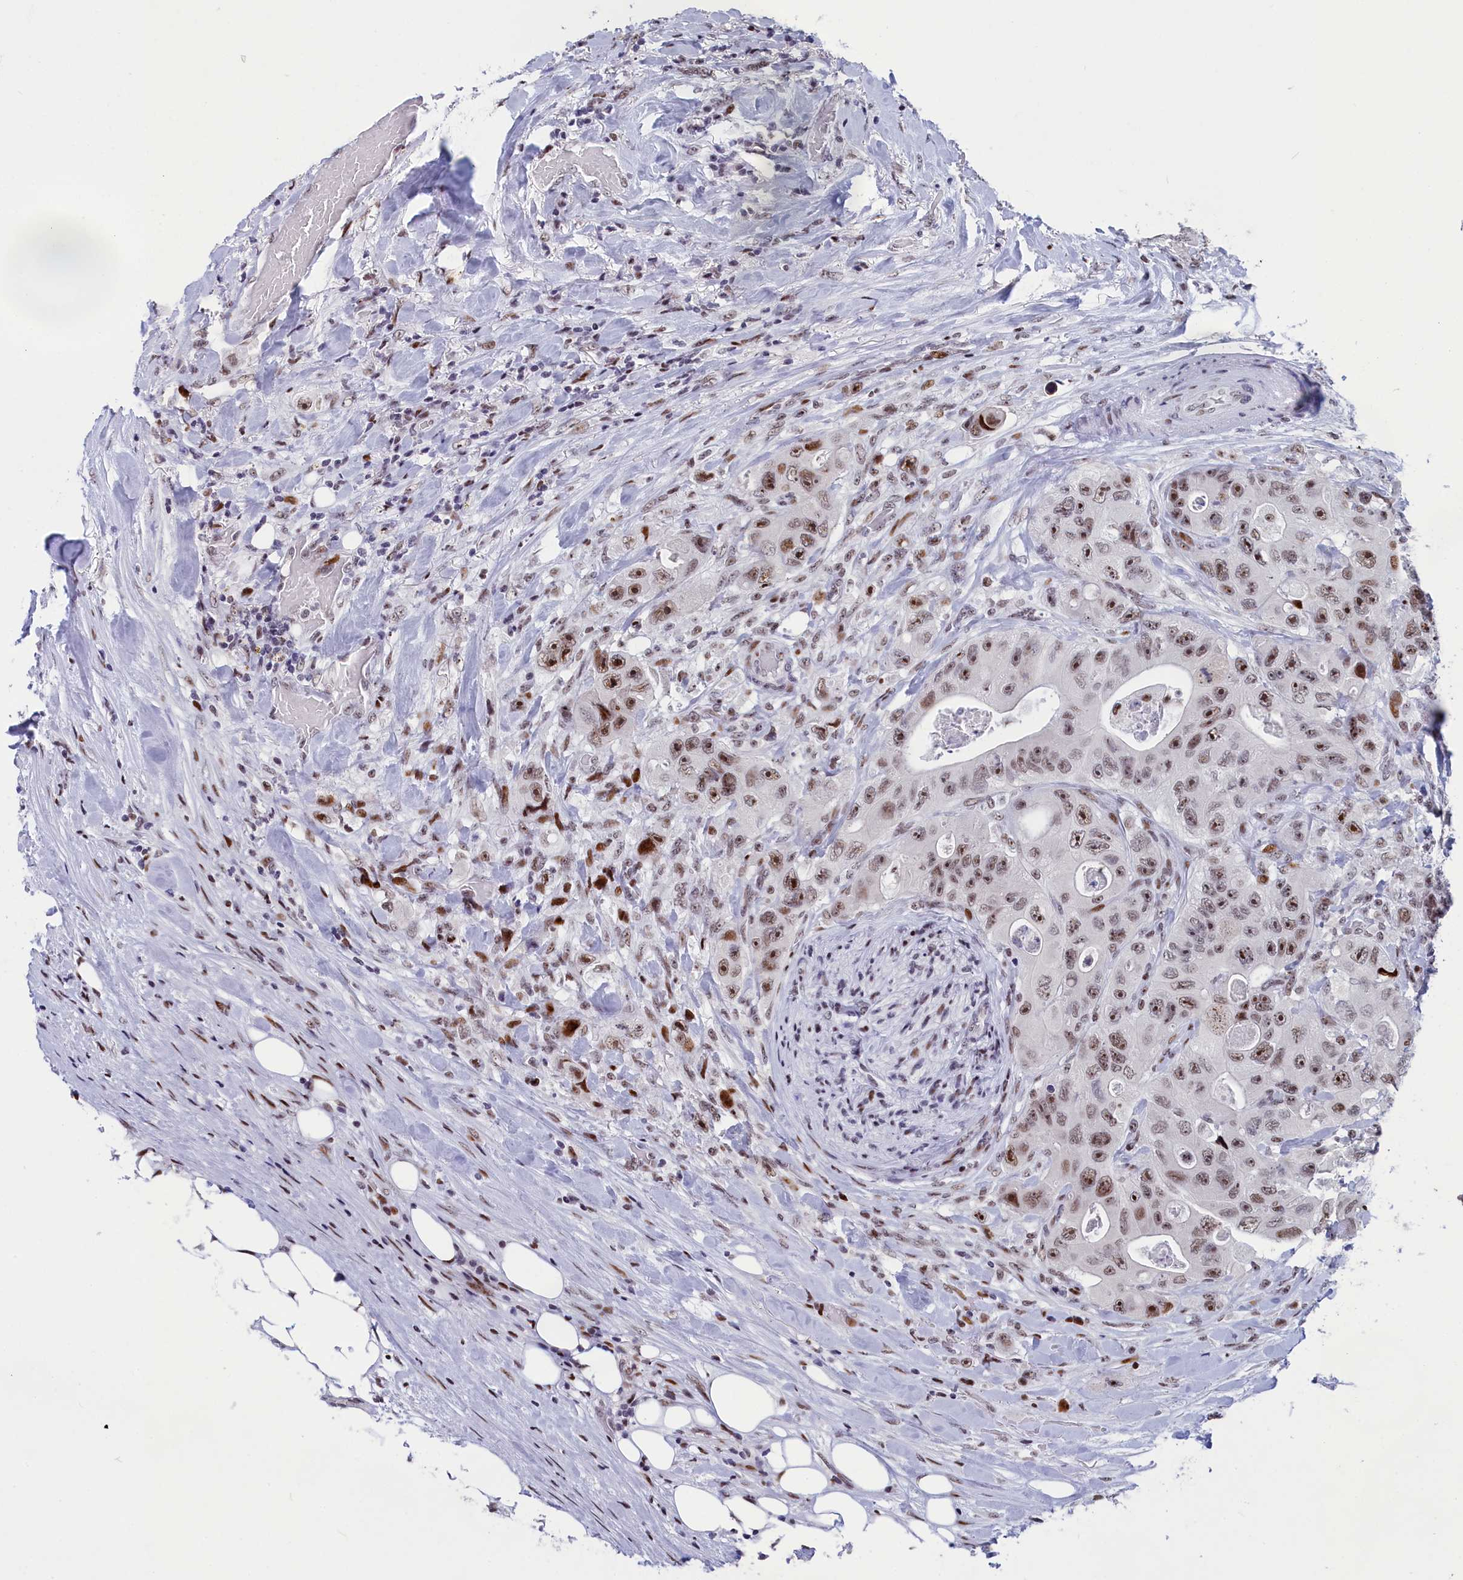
{"staining": {"intensity": "moderate", "quantity": ">75%", "location": "nuclear"}, "tissue": "colorectal cancer", "cell_type": "Tumor cells", "image_type": "cancer", "snomed": [{"axis": "morphology", "description": "Adenocarcinoma, NOS"}, {"axis": "topography", "description": "Colon"}], "caption": "Colorectal cancer (adenocarcinoma) tissue shows moderate nuclear positivity in approximately >75% of tumor cells", "gene": "NSA2", "patient": {"sex": "female", "age": 46}}